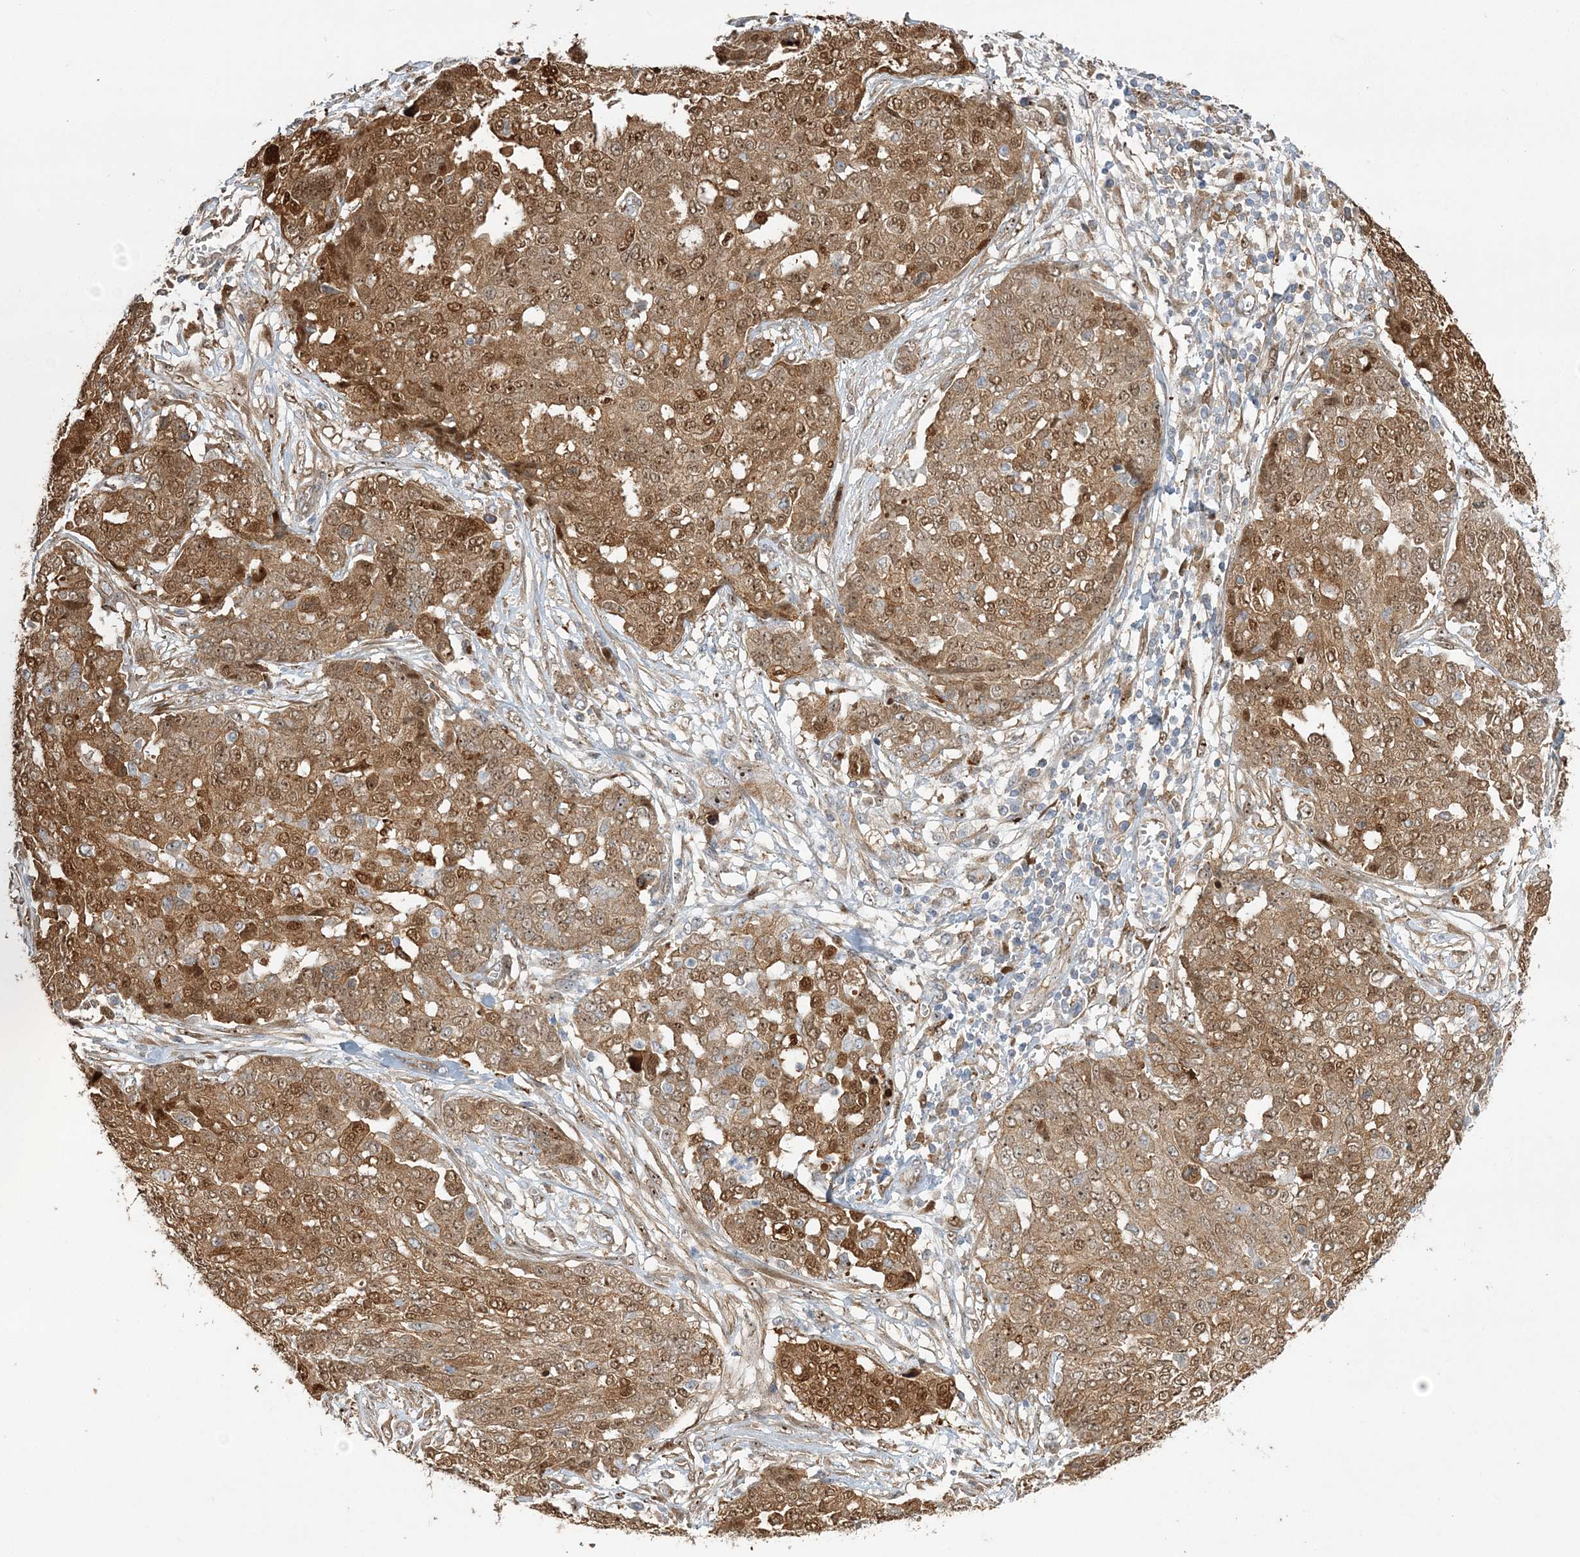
{"staining": {"intensity": "moderate", "quantity": ">75%", "location": "cytoplasmic/membranous,nuclear"}, "tissue": "ovarian cancer", "cell_type": "Tumor cells", "image_type": "cancer", "snomed": [{"axis": "morphology", "description": "Cystadenocarcinoma, serous, NOS"}, {"axis": "topography", "description": "Soft tissue"}, {"axis": "topography", "description": "Ovary"}], "caption": "IHC photomicrograph of ovarian cancer (serous cystadenocarcinoma) stained for a protein (brown), which reveals medium levels of moderate cytoplasmic/membranous and nuclear expression in approximately >75% of tumor cells.", "gene": "NPM3", "patient": {"sex": "female", "age": 57}}